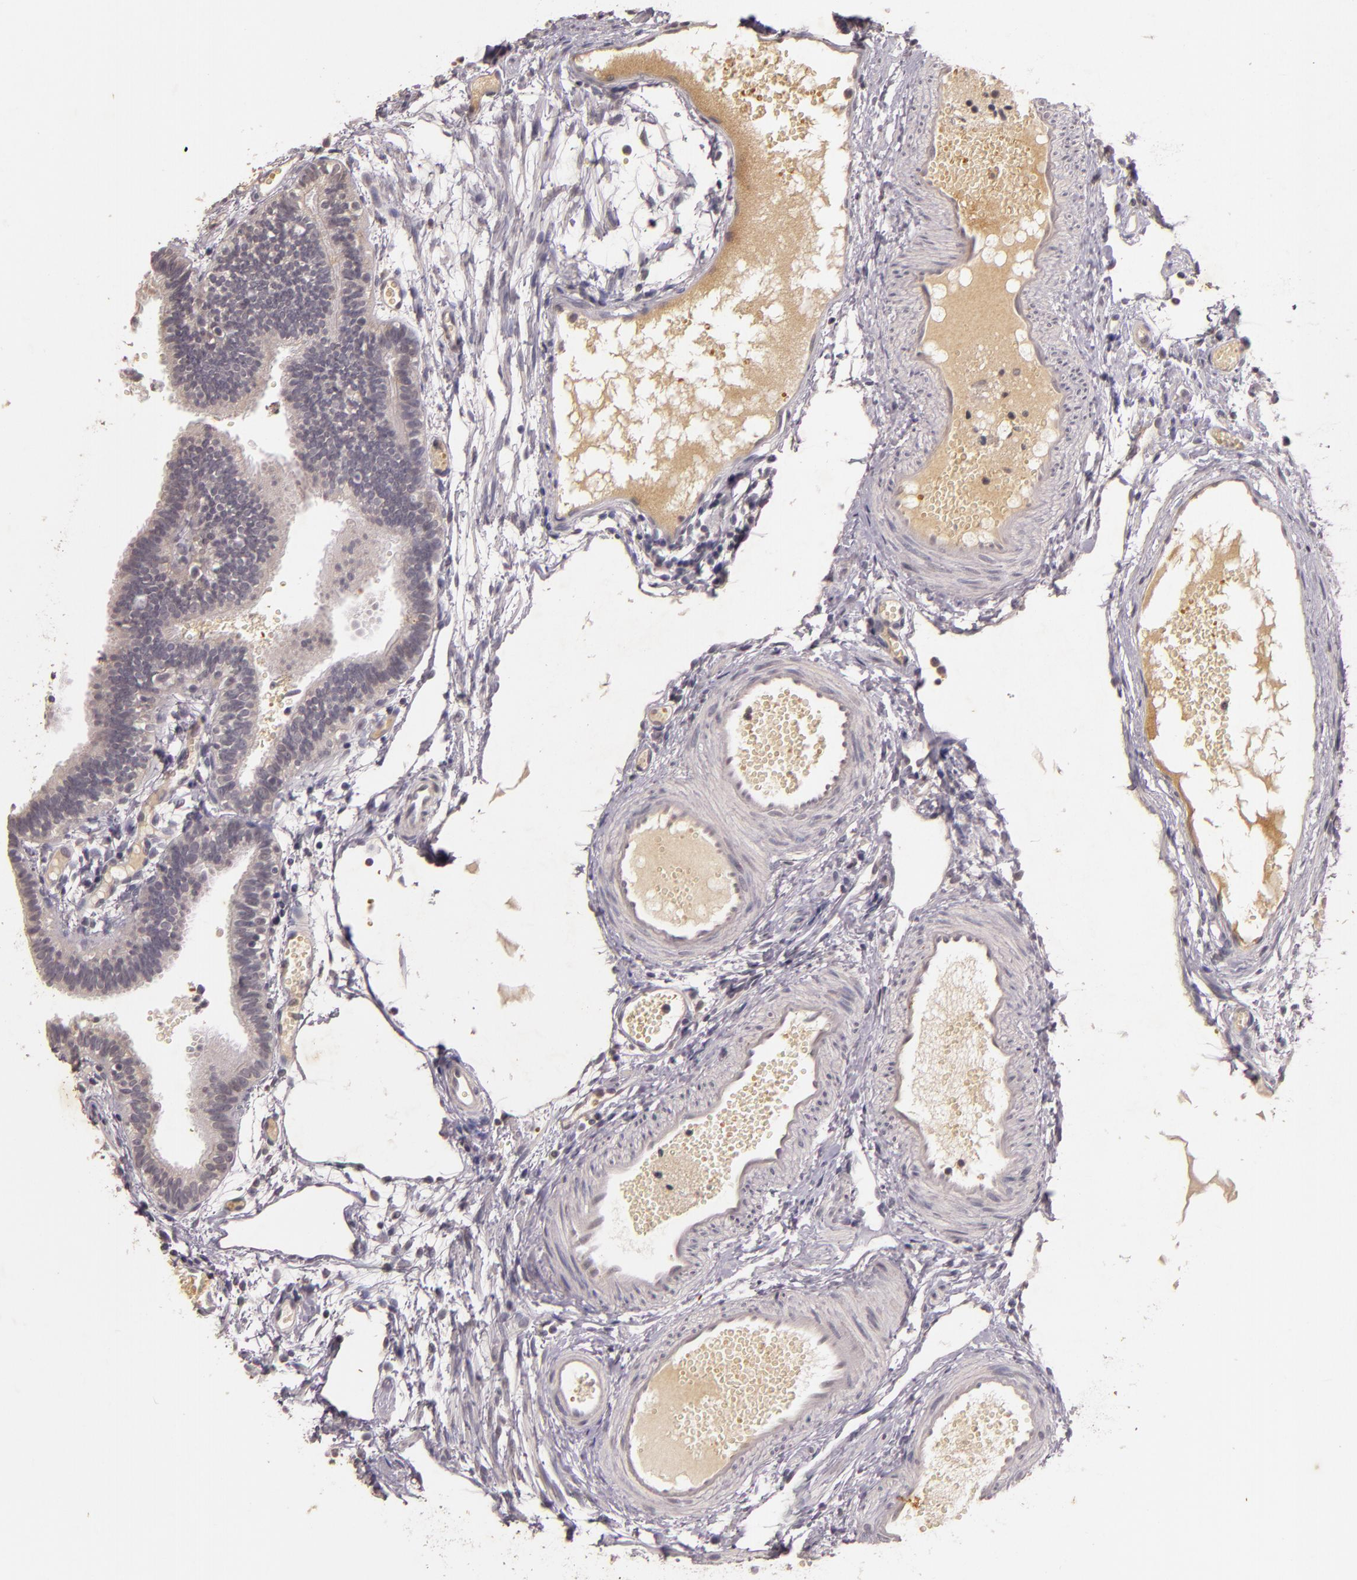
{"staining": {"intensity": "negative", "quantity": "none", "location": "none"}, "tissue": "fallopian tube", "cell_type": "Glandular cells", "image_type": "normal", "snomed": [{"axis": "morphology", "description": "Normal tissue, NOS"}, {"axis": "topography", "description": "Fallopian tube"}], "caption": "DAB immunohistochemical staining of unremarkable human fallopian tube exhibits no significant staining in glandular cells. The staining was performed using DAB to visualize the protein expression in brown, while the nuclei were stained in blue with hematoxylin (Magnification: 20x).", "gene": "TFF1", "patient": {"sex": "female", "age": 29}}